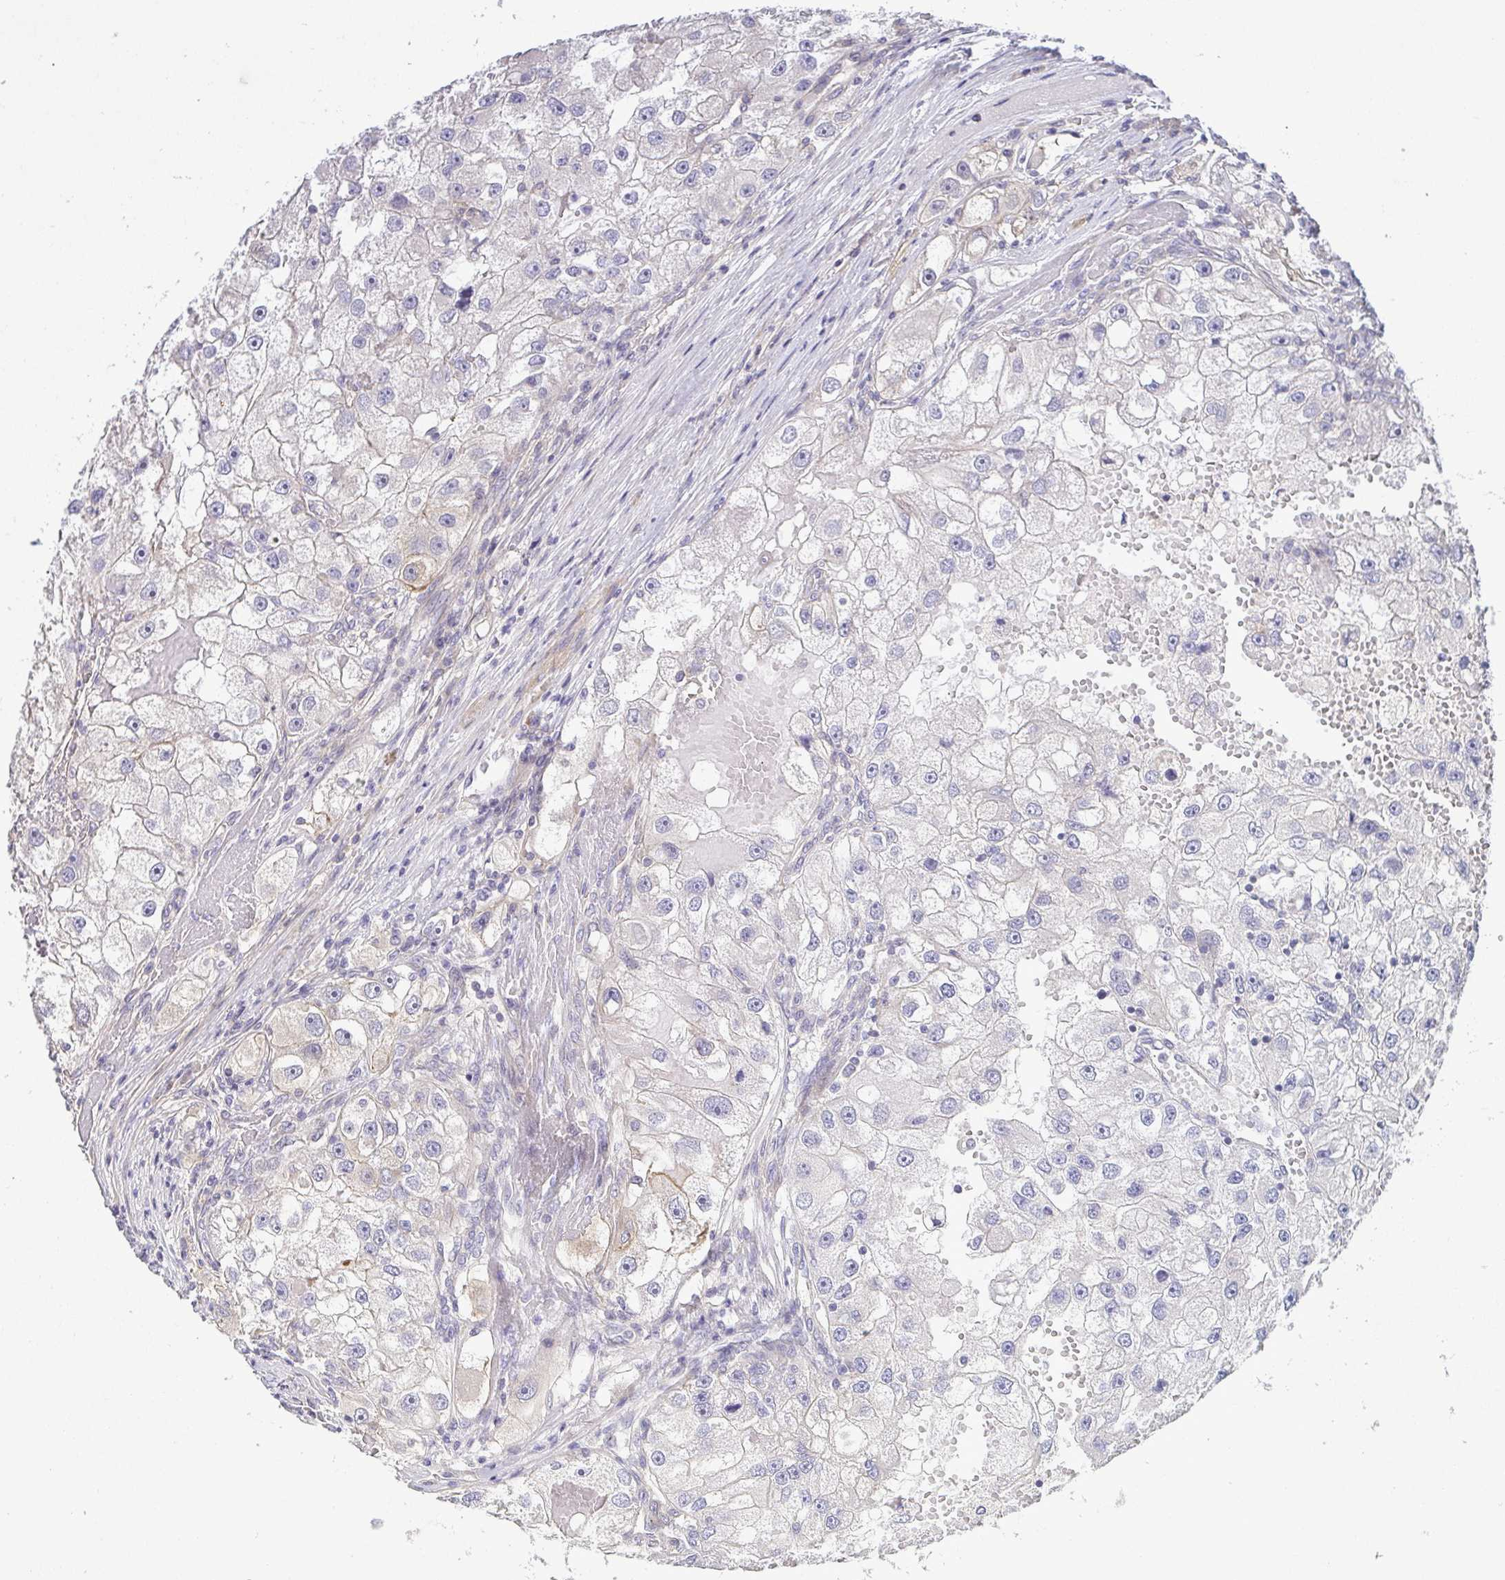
{"staining": {"intensity": "moderate", "quantity": "<25%", "location": "cytoplasmic/membranous"}, "tissue": "renal cancer", "cell_type": "Tumor cells", "image_type": "cancer", "snomed": [{"axis": "morphology", "description": "Adenocarcinoma, NOS"}, {"axis": "topography", "description": "Kidney"}], "caption": "A brown stain labels moderate cytoplasmic/membranous staining of a protein in renal cancer tumor cells. (DAB = brown stain, brightfield microscopy at high magnification).", "gene": "LMF2", "patient": {"sex": "male", "age": 63}}